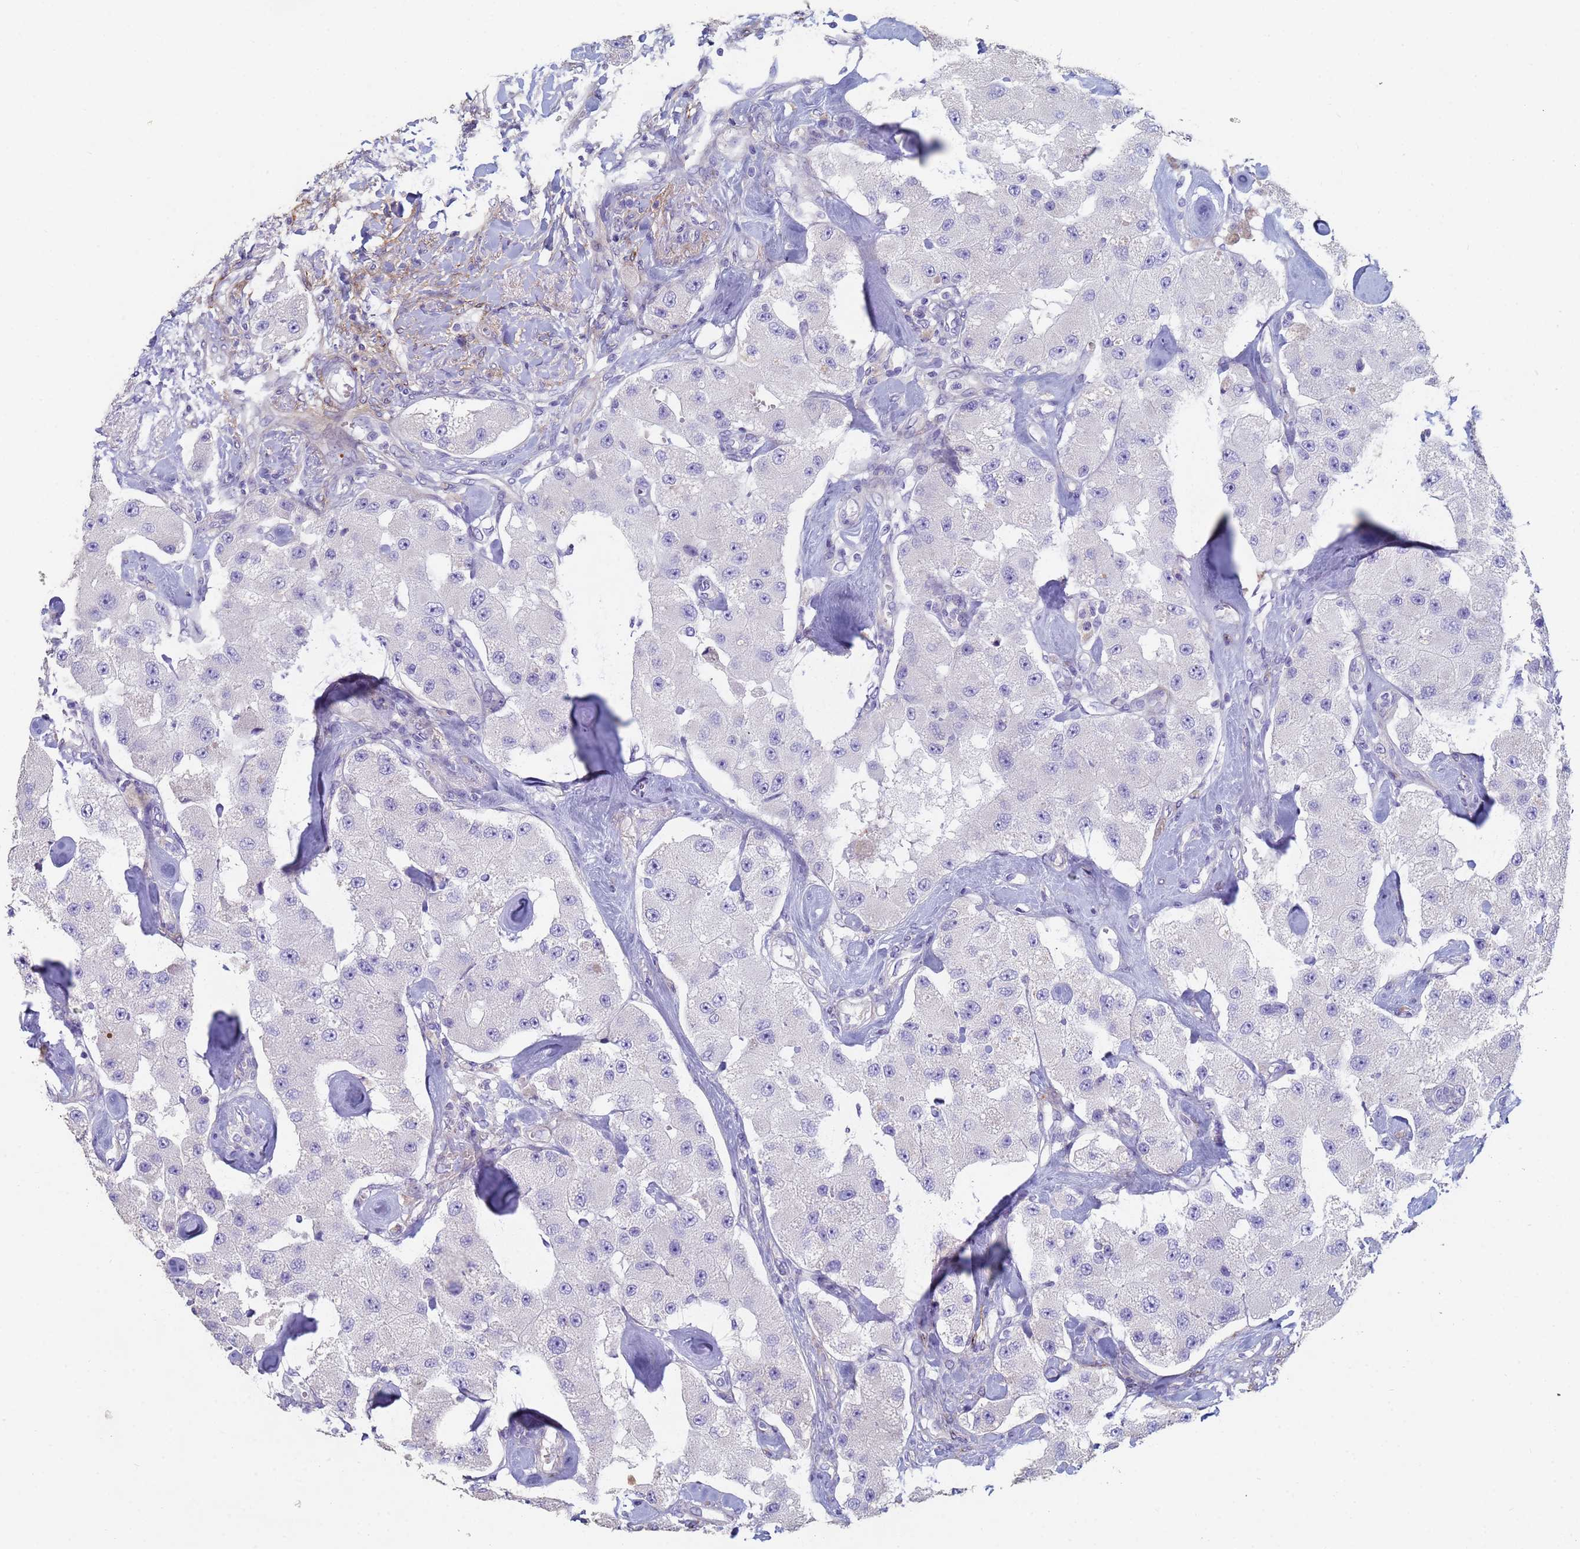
{"staining": {"intensity": "negative", "quantity": "none", "location": "none"}, "tissue": "carcinoid", "cell_type": "Tumor cells", "image_type": "cancer", "snomed": [{"axis": "morphology", "description": "Carcinoid, malignant, NOS"}, {"axis": "topography", "description": "Pancreas"}], "caption": "Tumor cells show no significant positivity in carcinoid.", "gene": "ABCA8", "patient": {"sex": "male", "age": 41}}